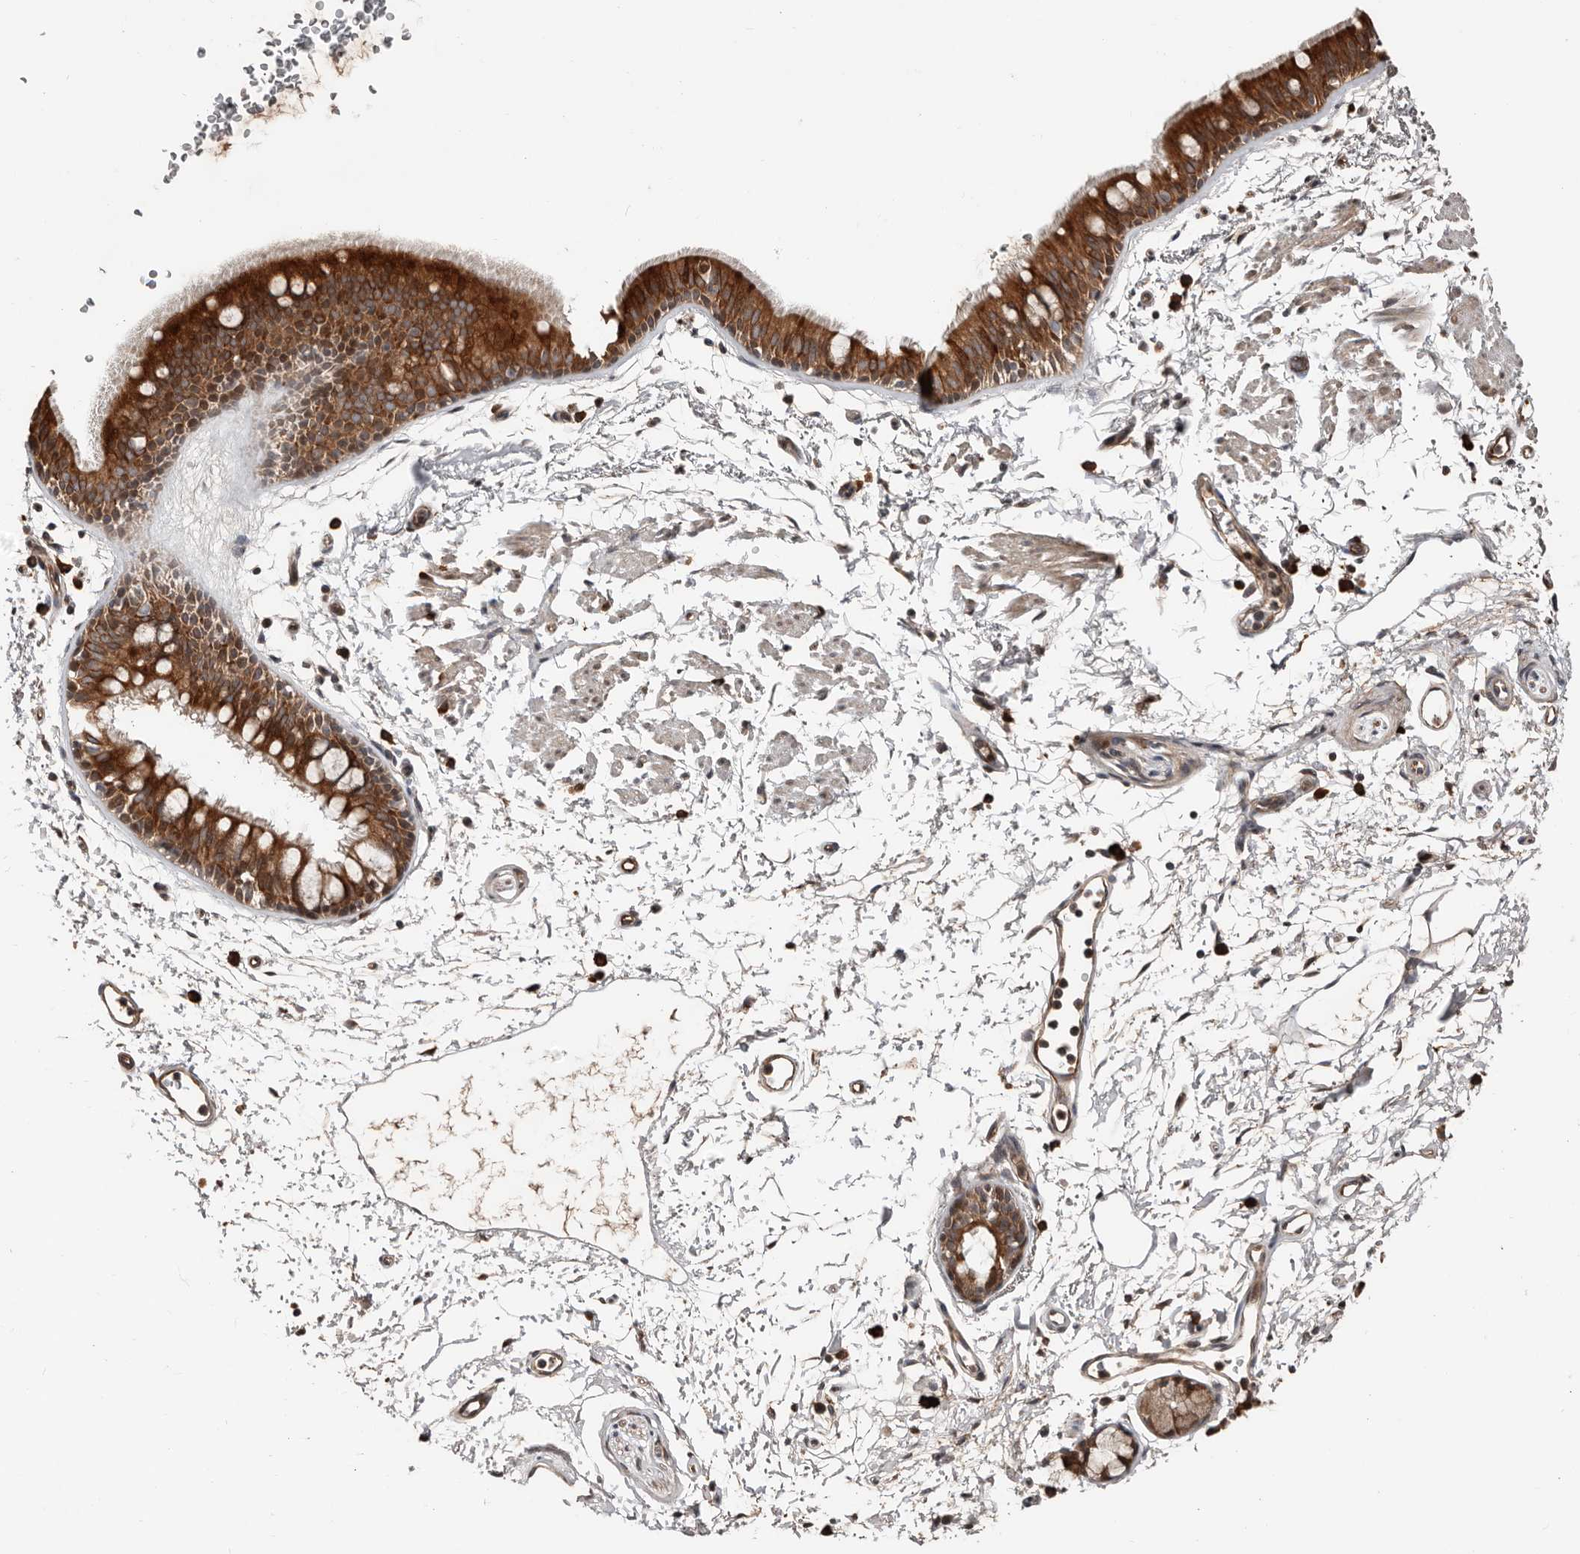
{"staining": {"intensity": "strong", "quantity": "25%-75%", "location": "cytoplasmic/membranous"}, "tissue": "bronchus", "cell_type": "Respiratory epithelial cells", "image_type": "normal", "snomed": [{"axis": "morphology", "description": "Normal tissue, NOS"}, {"axis": "topography", "description": "Lymph node"}, {"axis": "topography", "description": "Bronchus"}], "caption": "The histopathology image shows immunohistochemical staining of unremarkable bronchus. There is strong cytoplasmic/membranous positivity is identified in approximately 25%-75% of respiratory epithelial cells.", "gene": "SMYD4", "patient": {"sex": "female", "age": 70}}